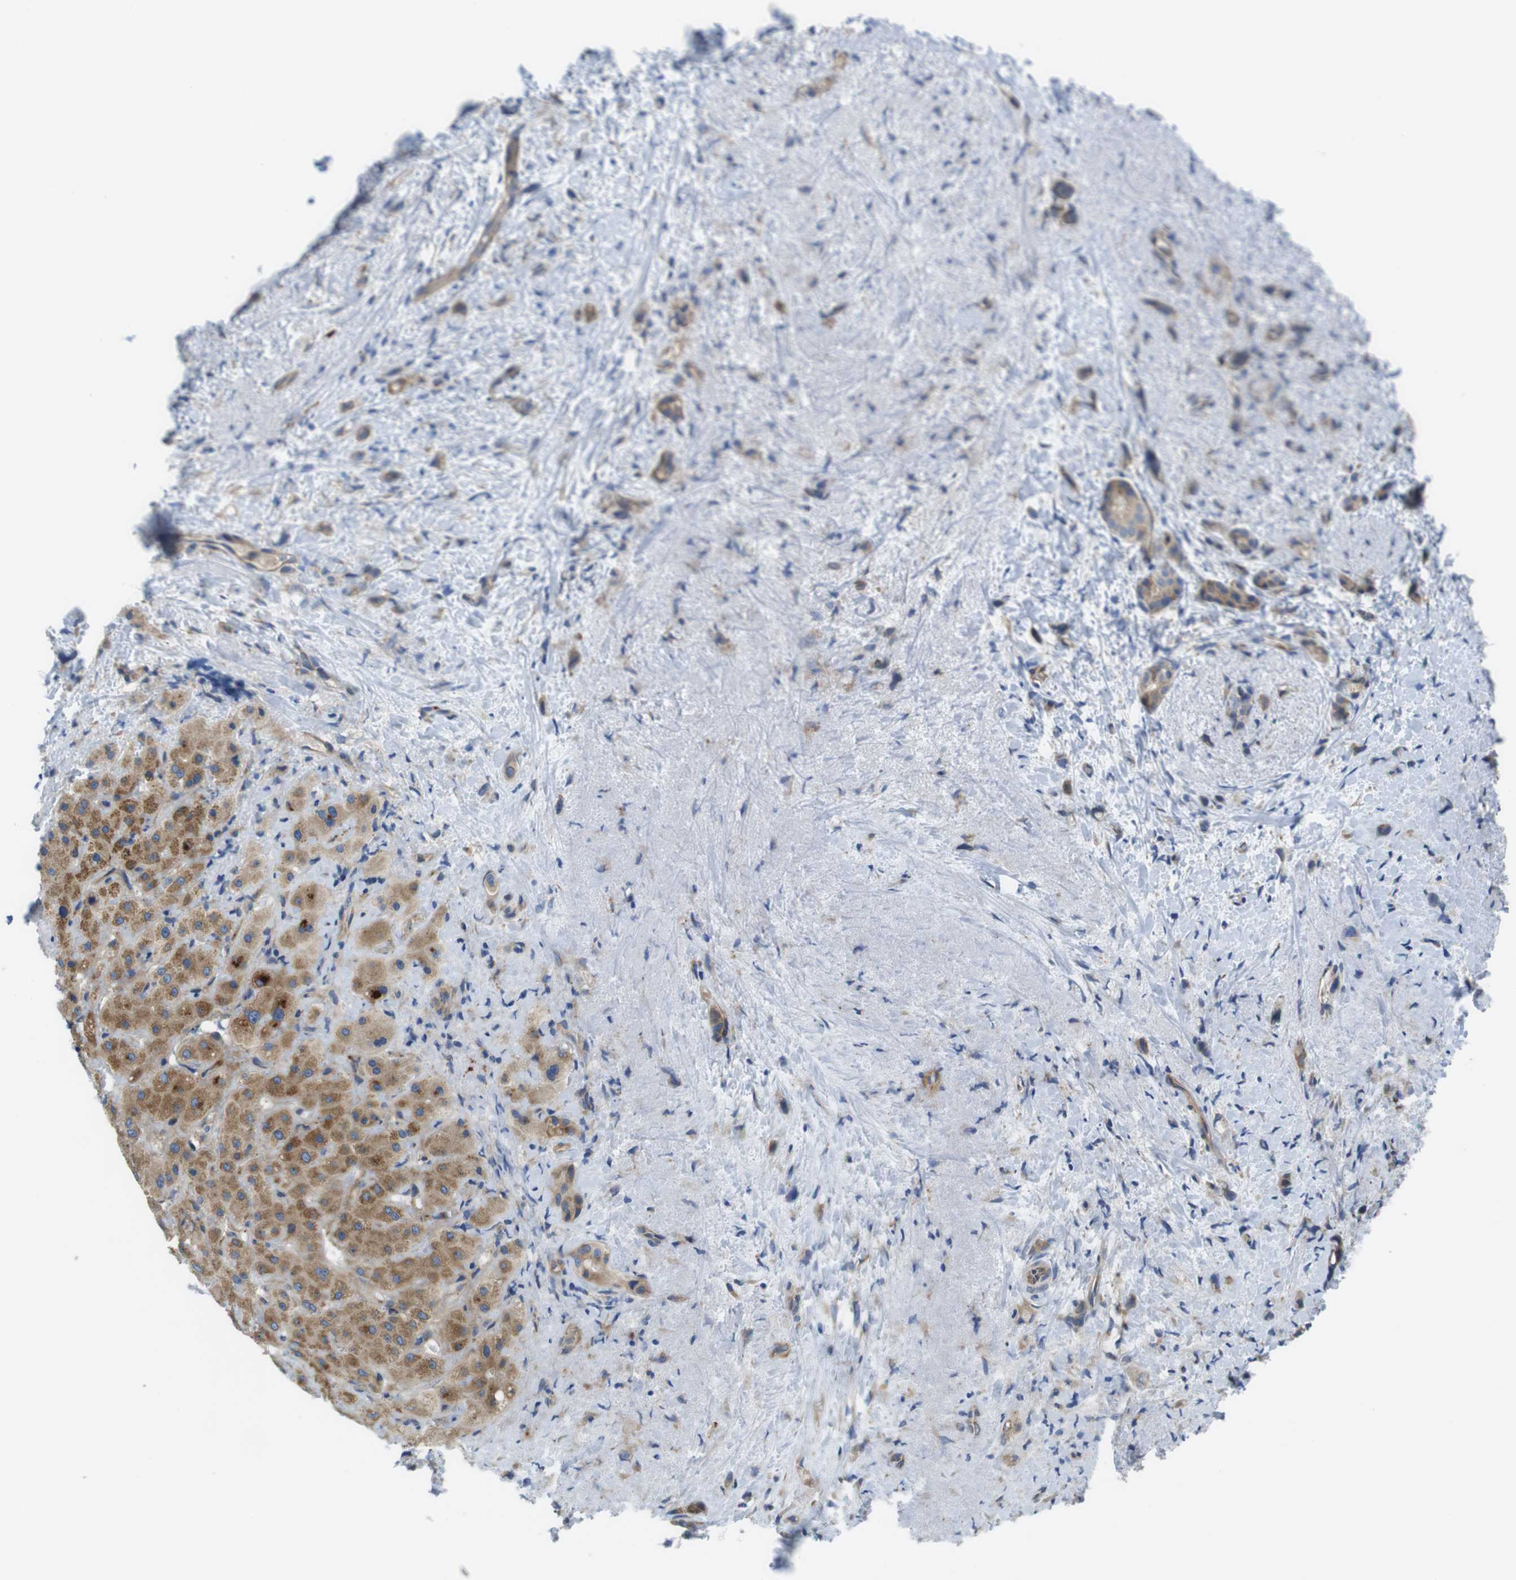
{"staining": {"intensity": "moderate", "quantity": ">75%", "location": "cytoplasmic/membranous"}, "tissue": "liver cancer", "cell_type": "Tumor cells", "image_type": "cancer", "snomed": [{"axis": "morphology", "description": "Cholangiocarcinoma"}, {"axis": "topography", "description": "Liver"}], "caption": "This image demonstrates immunohistochemistry staining of liver cancer (cholangiocarcinoma), with medium moderate cytoplasmic/membranous expression in approximately >75% of tumor cells.", "gene": "TMEM234", "patient": {"sex": "female", "age": 65}}